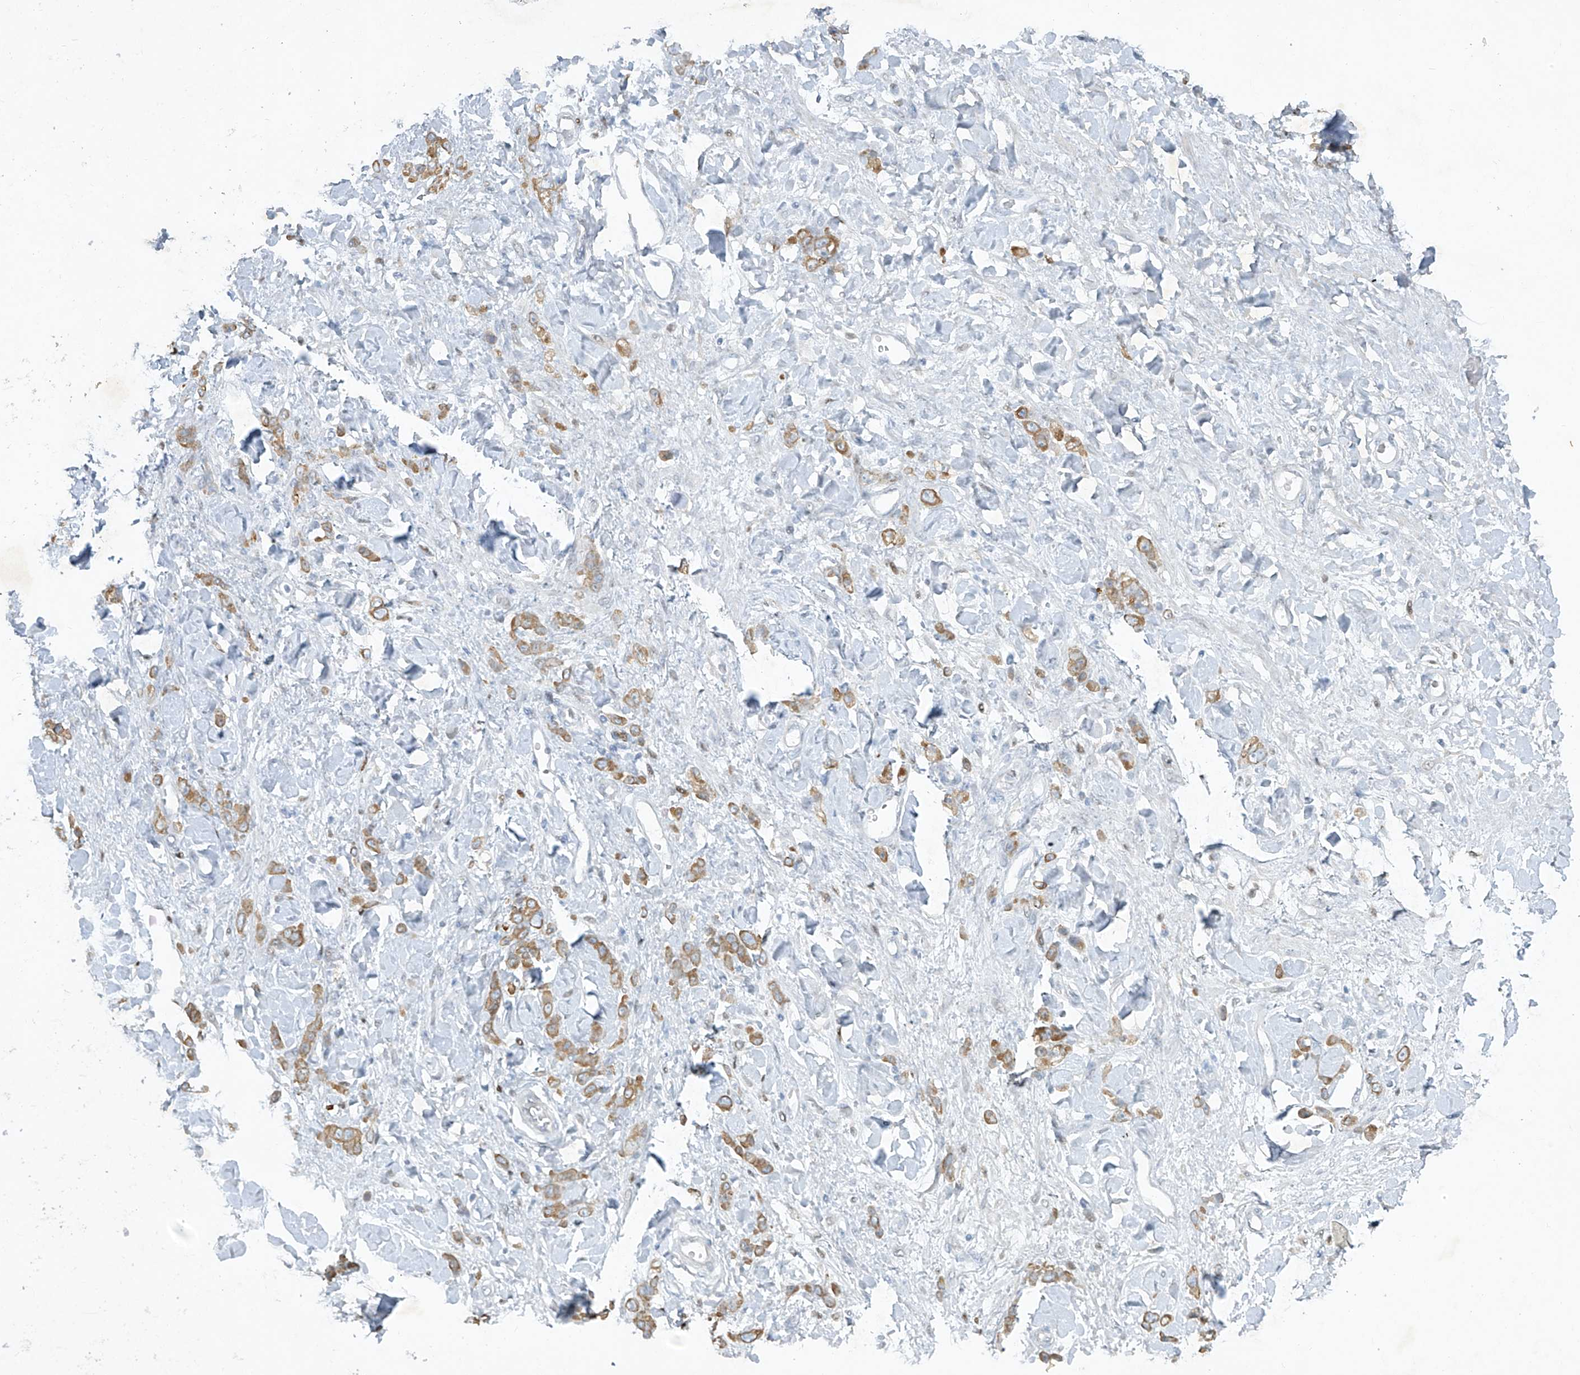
{"staining": {"intensity": "moderate", "quantity": ">75%", "location": "cytoplasmic/membranous"}, "tissue": "stomach cancer", "cell_type": "Tumor cells", "image_type": "cancer", "snomed": [{"axis": "morphology", "description": "Normal tissue, NOS"}, {"axis": "morphology", "description": "Adenocarcinoma, NOS"}, {"axis": "topography", "description": "Stomach"}], "caption": "A micrograph of human stomach cancer stained for a protein demonstrates moderate cytoplasmic/membranous brown staining in tumor cells. Using DAB (brown) and hematoxylin (blue) stains, captured at high magnification using brightfield microscopy.", "gene": "TUBE1", "patient": {"sex": "male", "age": 82}}